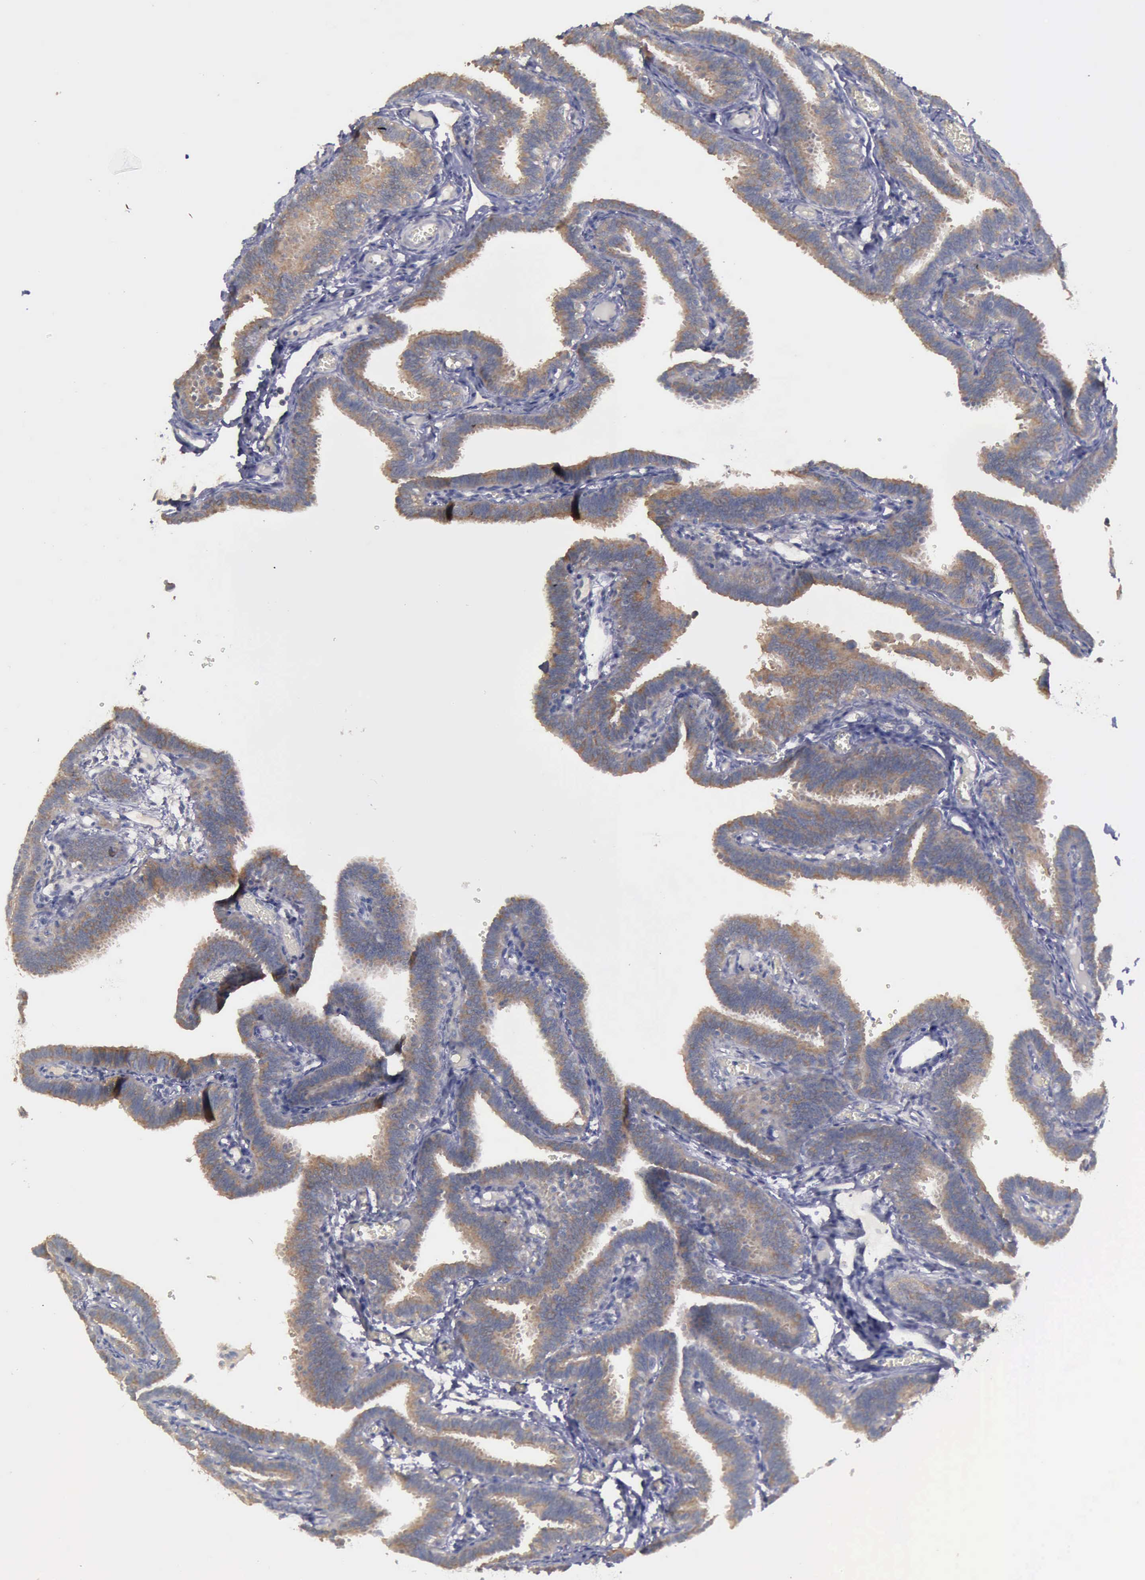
{"staining": {"intensity": "moderate", "quantity": ">75%", "location": "cytoplasmic/membranous"}, "tissue": "fallopian tube", "cell_type": "Glandular cells", "image_type": "normal", "snomed": [{"axis": "morphology", "description": "Normal tissue, NOS"}, {"axis": "topography", "description": "Fallopian tube"}], "caption": "An image showing moderate cytoplasmic/membranous staining in about >75% of glandular cells in normal fallopian tube, as visualized by brown immunohistochemical staining.", "gene": "PHKA1", "patient": {"sex": "female", "age": 29}}